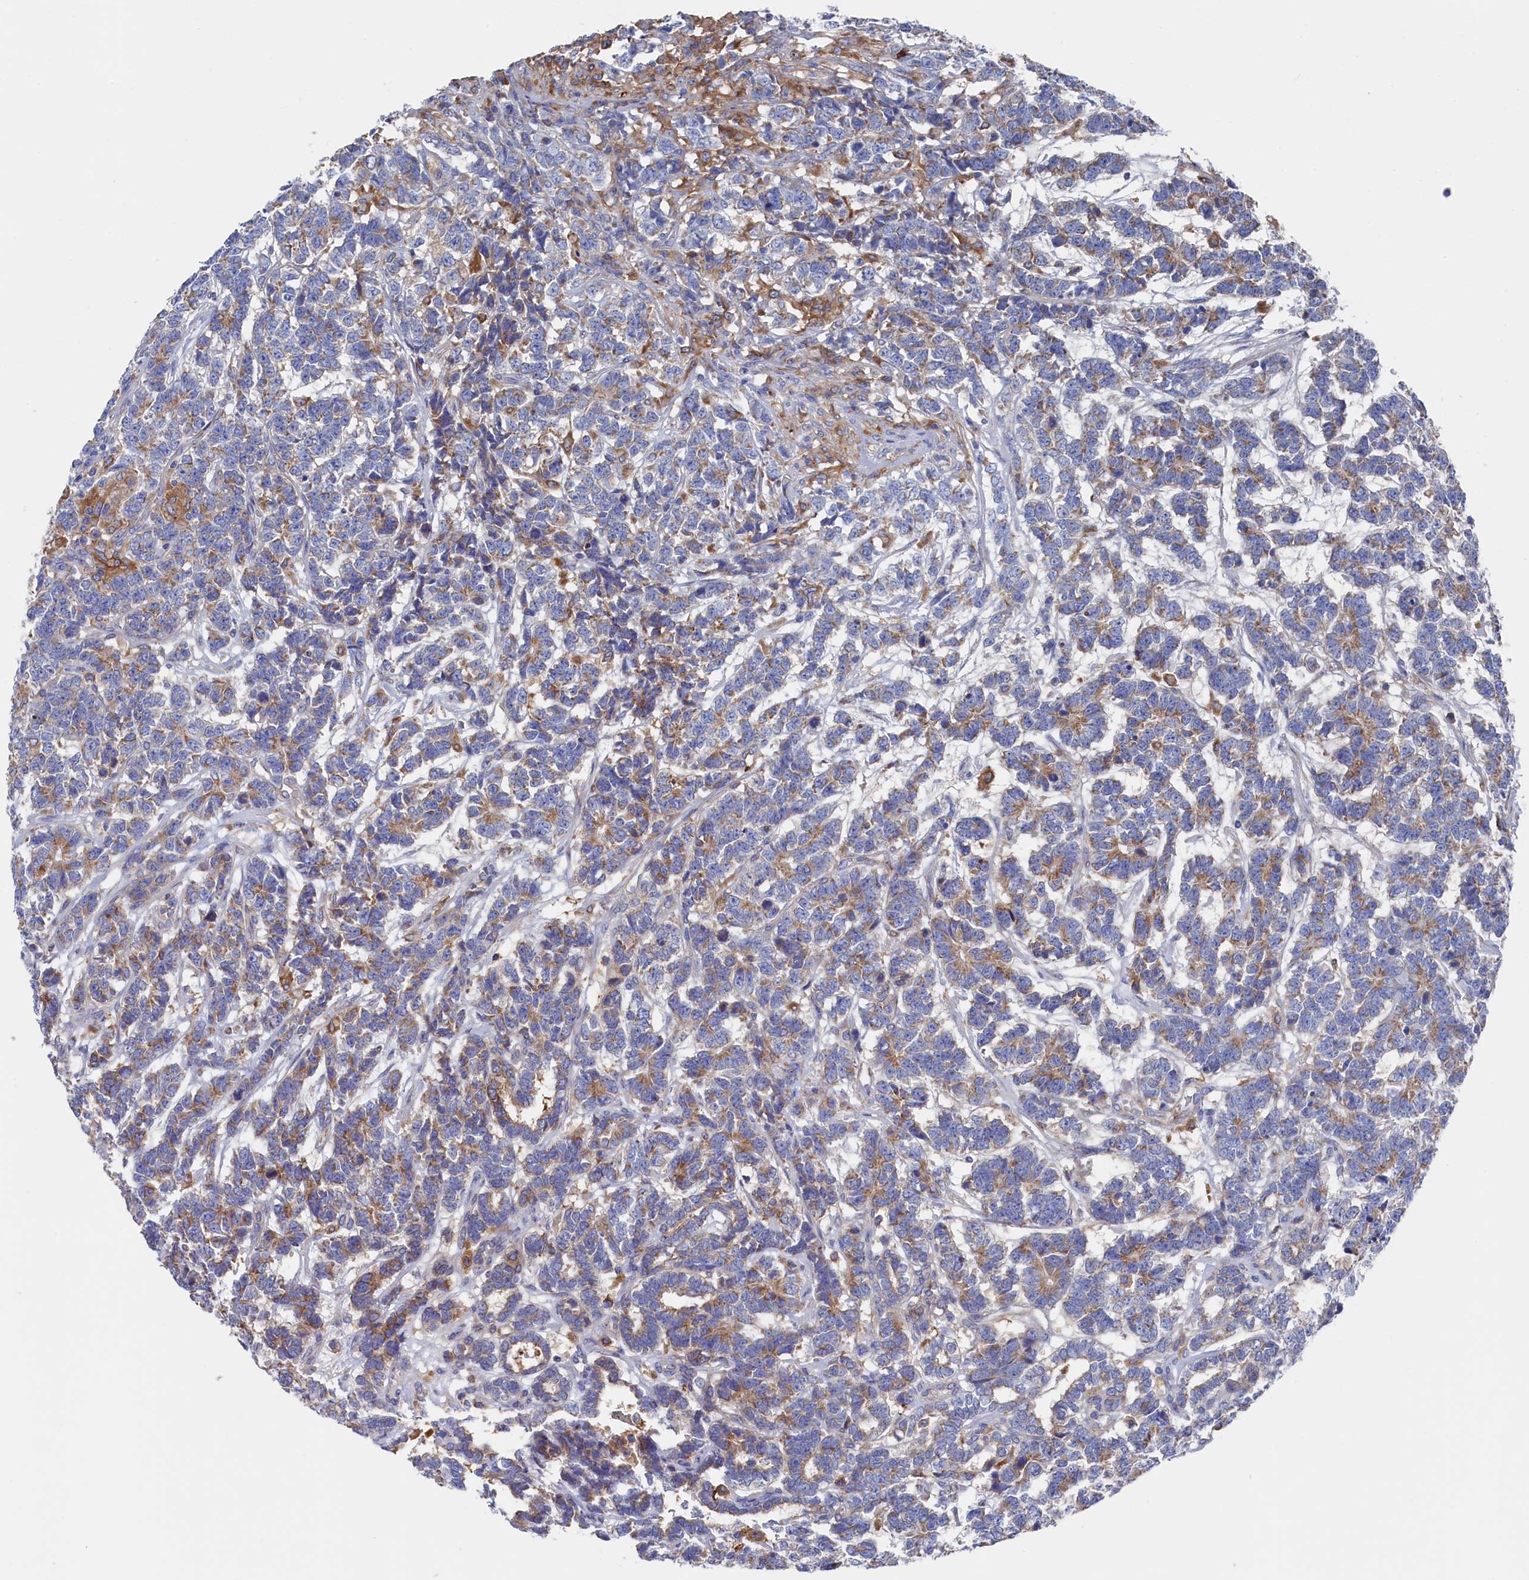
{"staining": {"intensity": "negative", "quantity": "none", "location": "none"}, "tissue": "testis cancer", "cell_type": "Tumor cells", "image_type": "cancer", "snomed": [{"axis": "morphology", "description": "Carcinoma, Embryonal, NOS"}, {"axis": "topography", "description": "Testis"}], "caption": "Protein analysis of testis embryonal carcinoma displays no significant expression in tumor cells.", "gene": "C12orf73", "patient": {"sex": "male", "age": 26}}